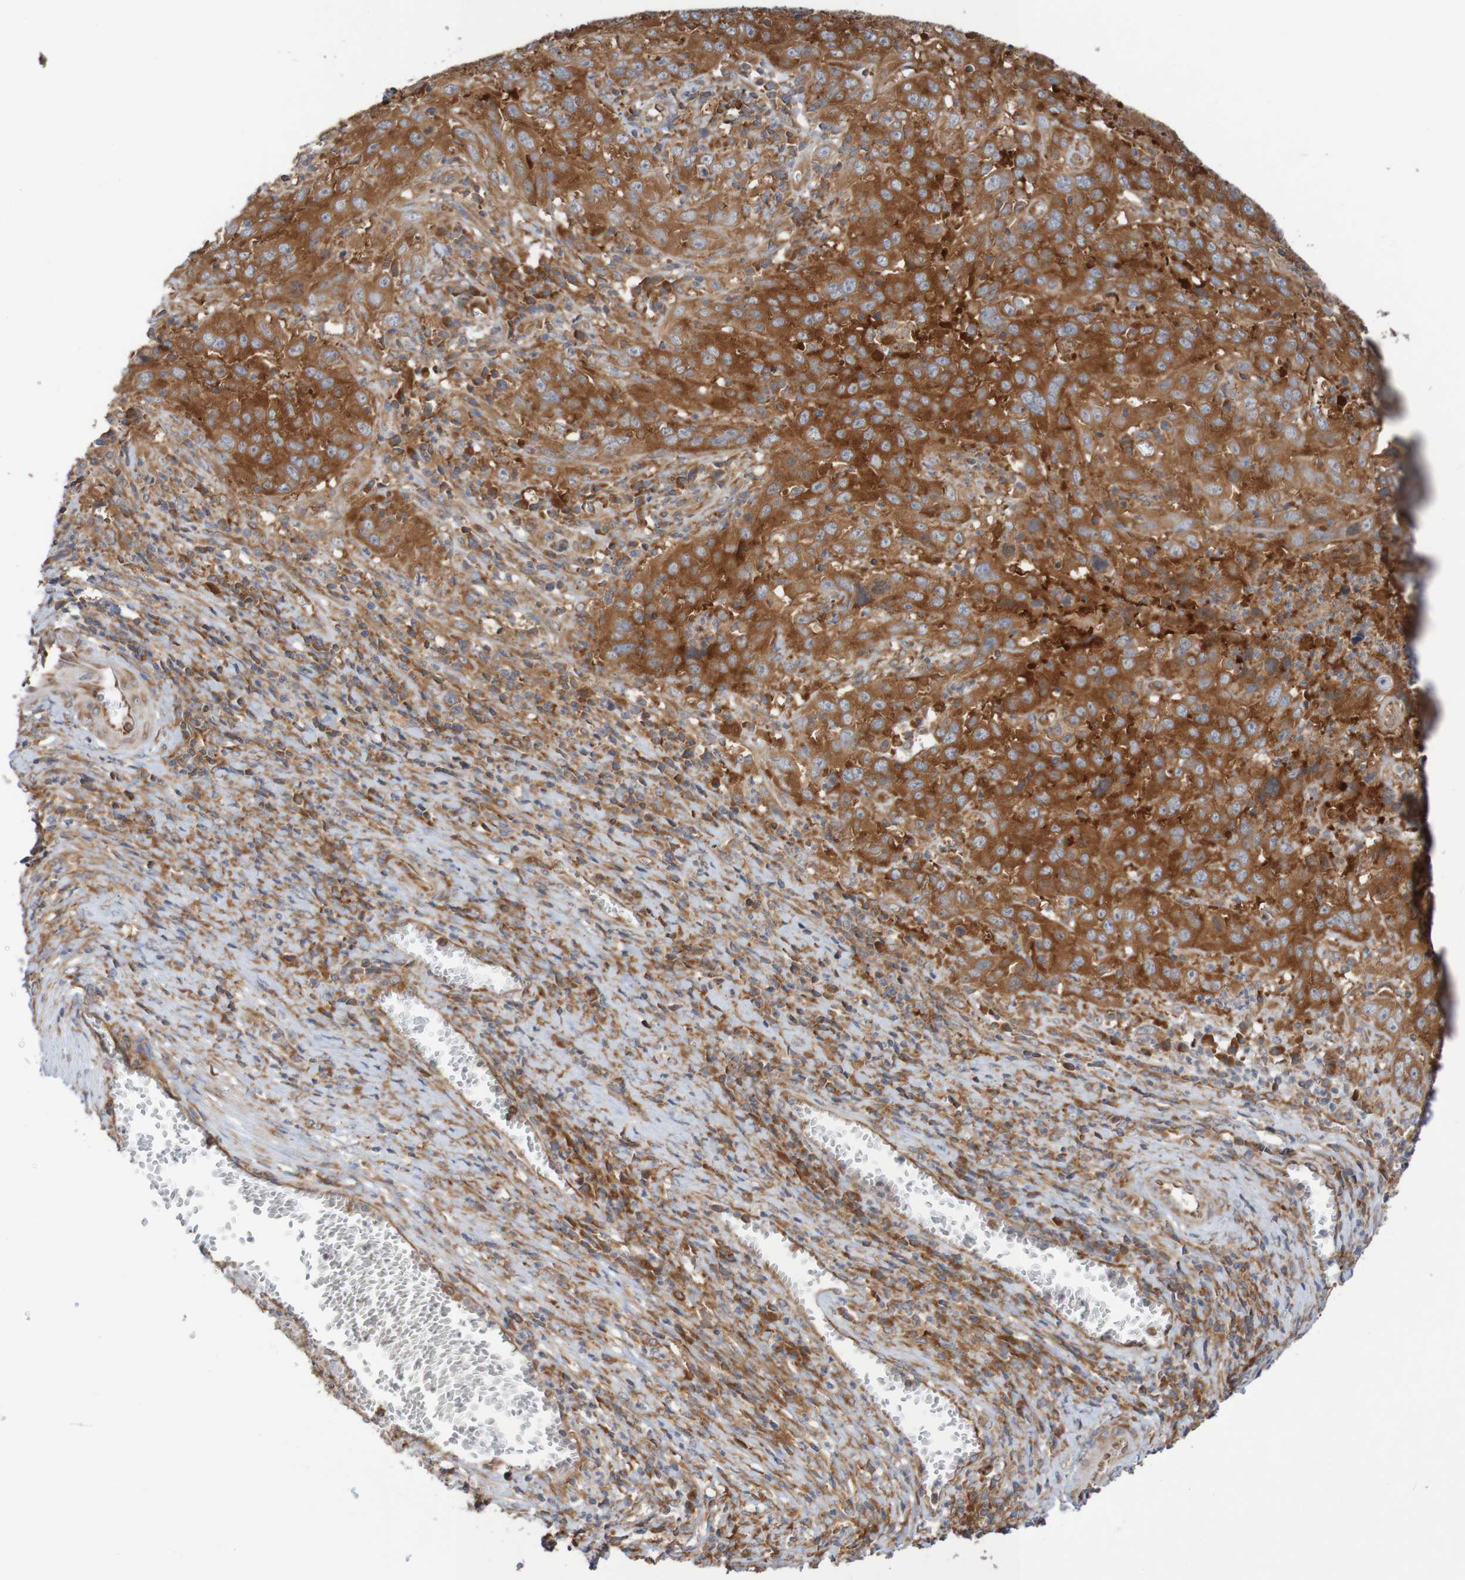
{"staining": {"intensity": "strong", "quantity": ">75%", "location": "cytoplasmic/membranous"}, "tissue": "cervical cancer", "cell_type": "Tumor cells", "image_type": "cancer", "snomed": [{"axis": "morphology", "description": "Squamous cell carcinoma, NOS"}, {"axis": "topography", "description": "Cervix"}], "caption": "IHC (DAB (3,3'-diaminobenzidine)) staining of human squamous cell carcinoma (cervical) reveals strong cytoplasmic/membranous protein staining in about >75% of tumor cells. (brown staining indicates protein expression, while blue staining denotes nuclei).", "gene": "LRRC47", "patient": {"sex": "female", "age": 32}}